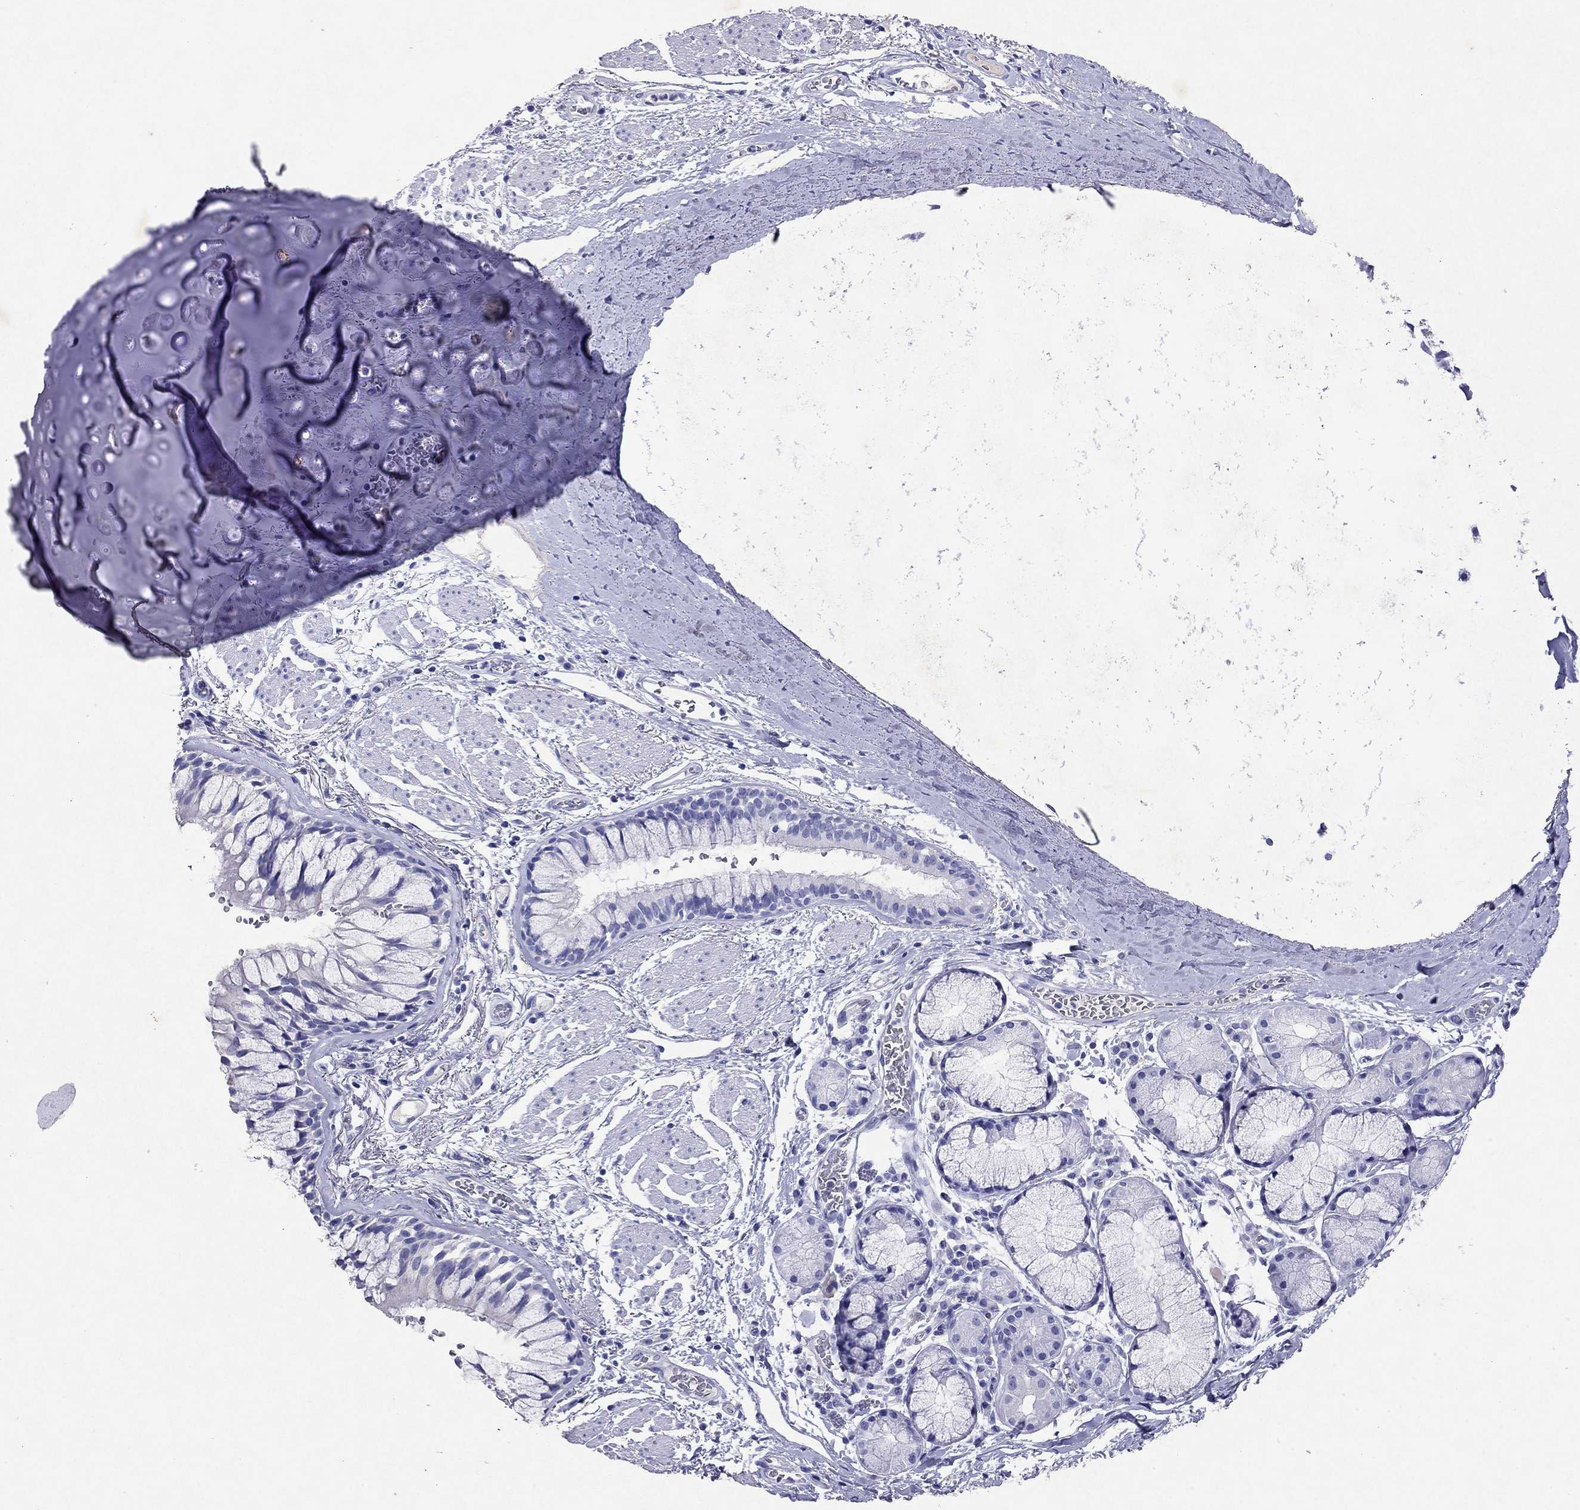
{"staining": {"intensity": "negative", "quantity": "none", "location": "none"}, "tissue": "bronchus", "cell_type": "Respiratory epithelial cells", "image_type": "normal", "snomed": [{"axis": "morphology", "description": "Normal tissue, NOS"}, {"axis": "topography", "description": "Bronchus"}, {"axis": "topography", "description": "Lung"}], "caption": "A micrograph of bronchus stained for a protein shows no brown staining in respiratory epithelial cells.", "gene": "ARMC12", "patient": {"sex": "female", "age": 57}}